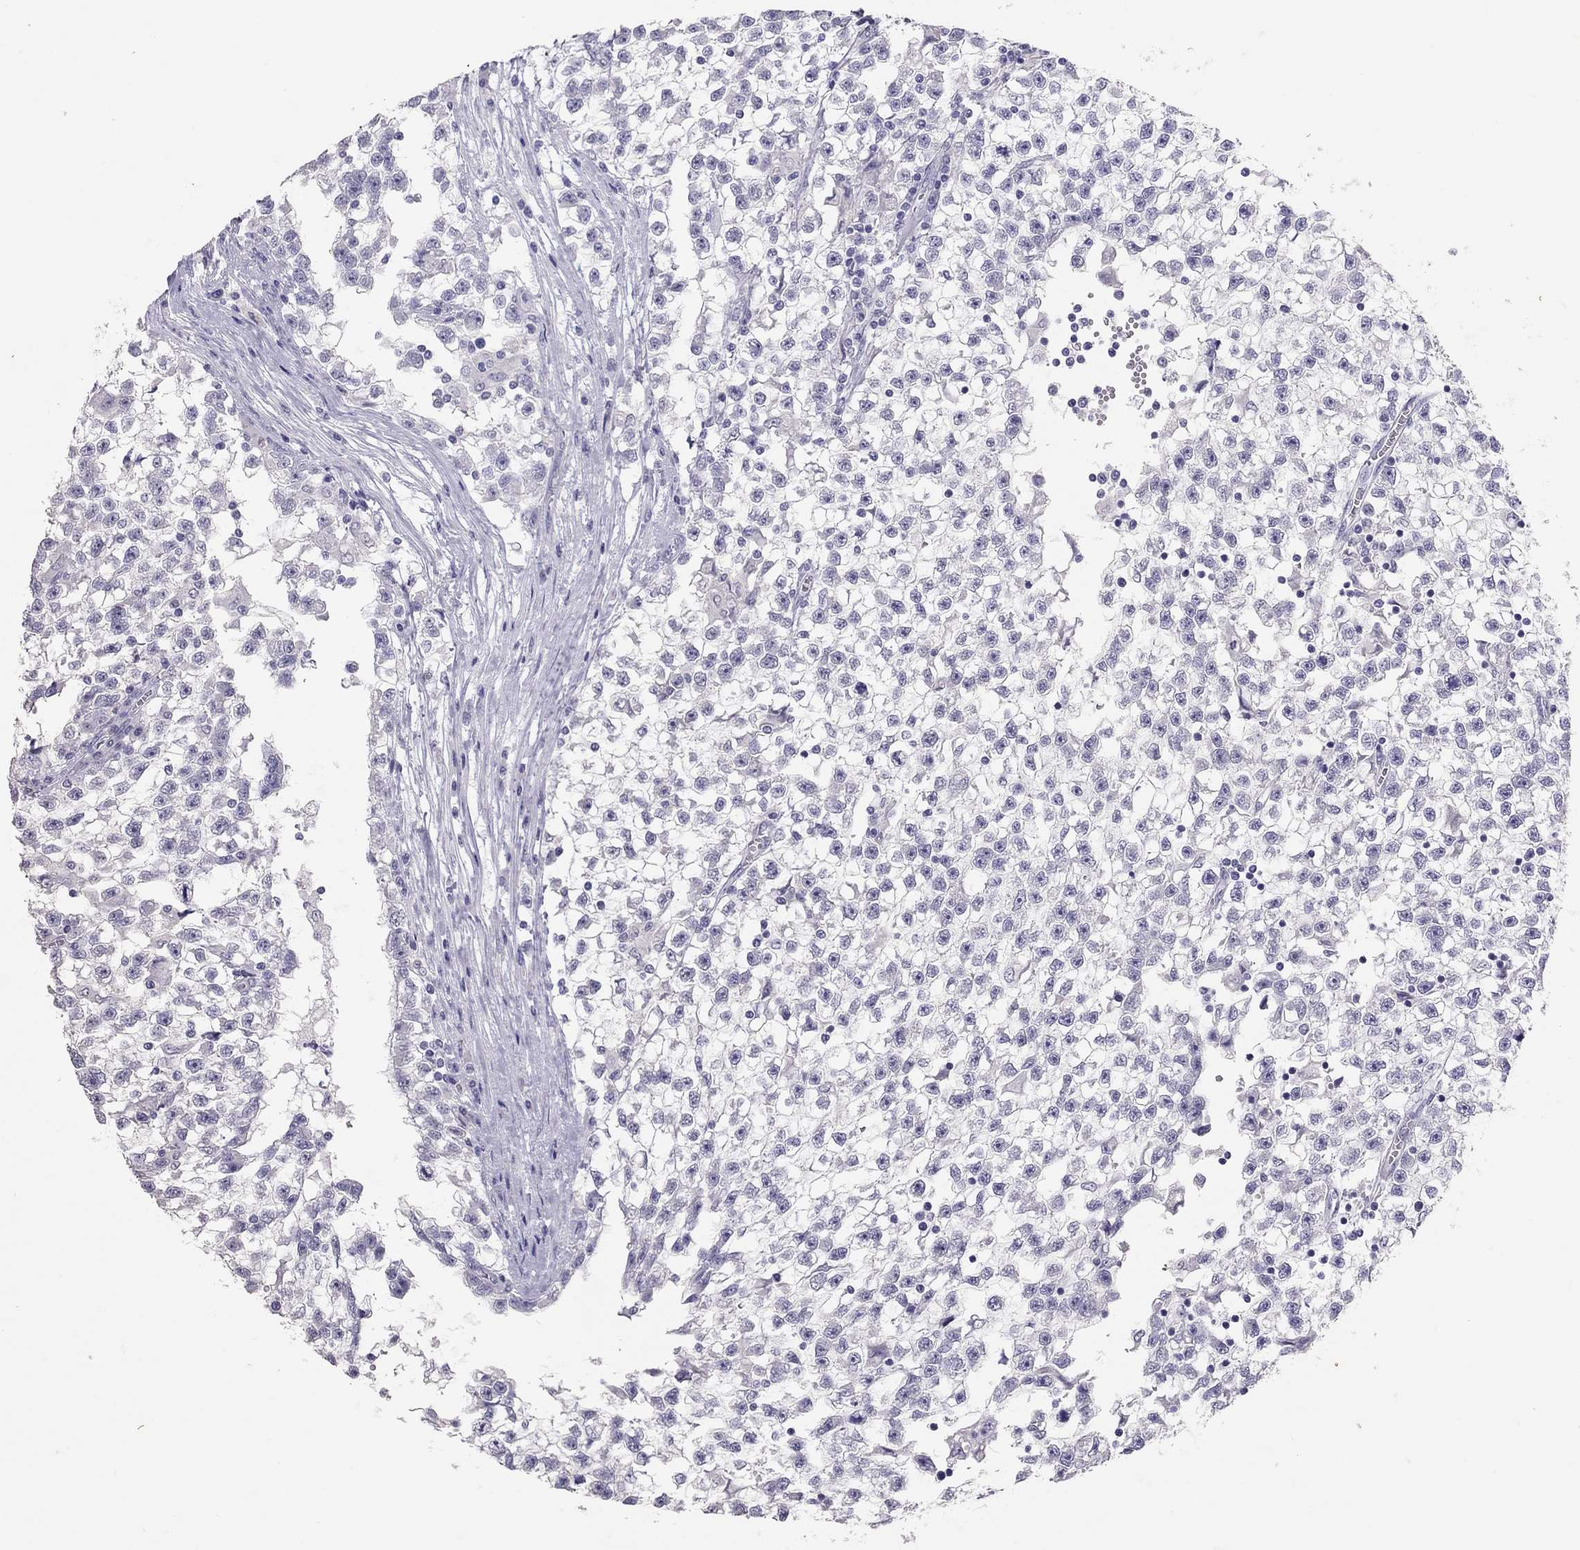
{"staining": {"intensity": "negative", "quantity": "none", "location": "none"}, "tissue": "testis cancer", "cell_type": "Tumor cells", "image_type": "cancer", "snomed": [{"axis": "morphology", "description": "Seminoma, NOS"}, {"axis": "topography", "description": "Testis"}], "caption": "Seminoma (testis) stained for a protein using IHC exhibits no expression tumor cells.", "gene": "PSMB11", "patient": {"sex": "male", "age": 31}}